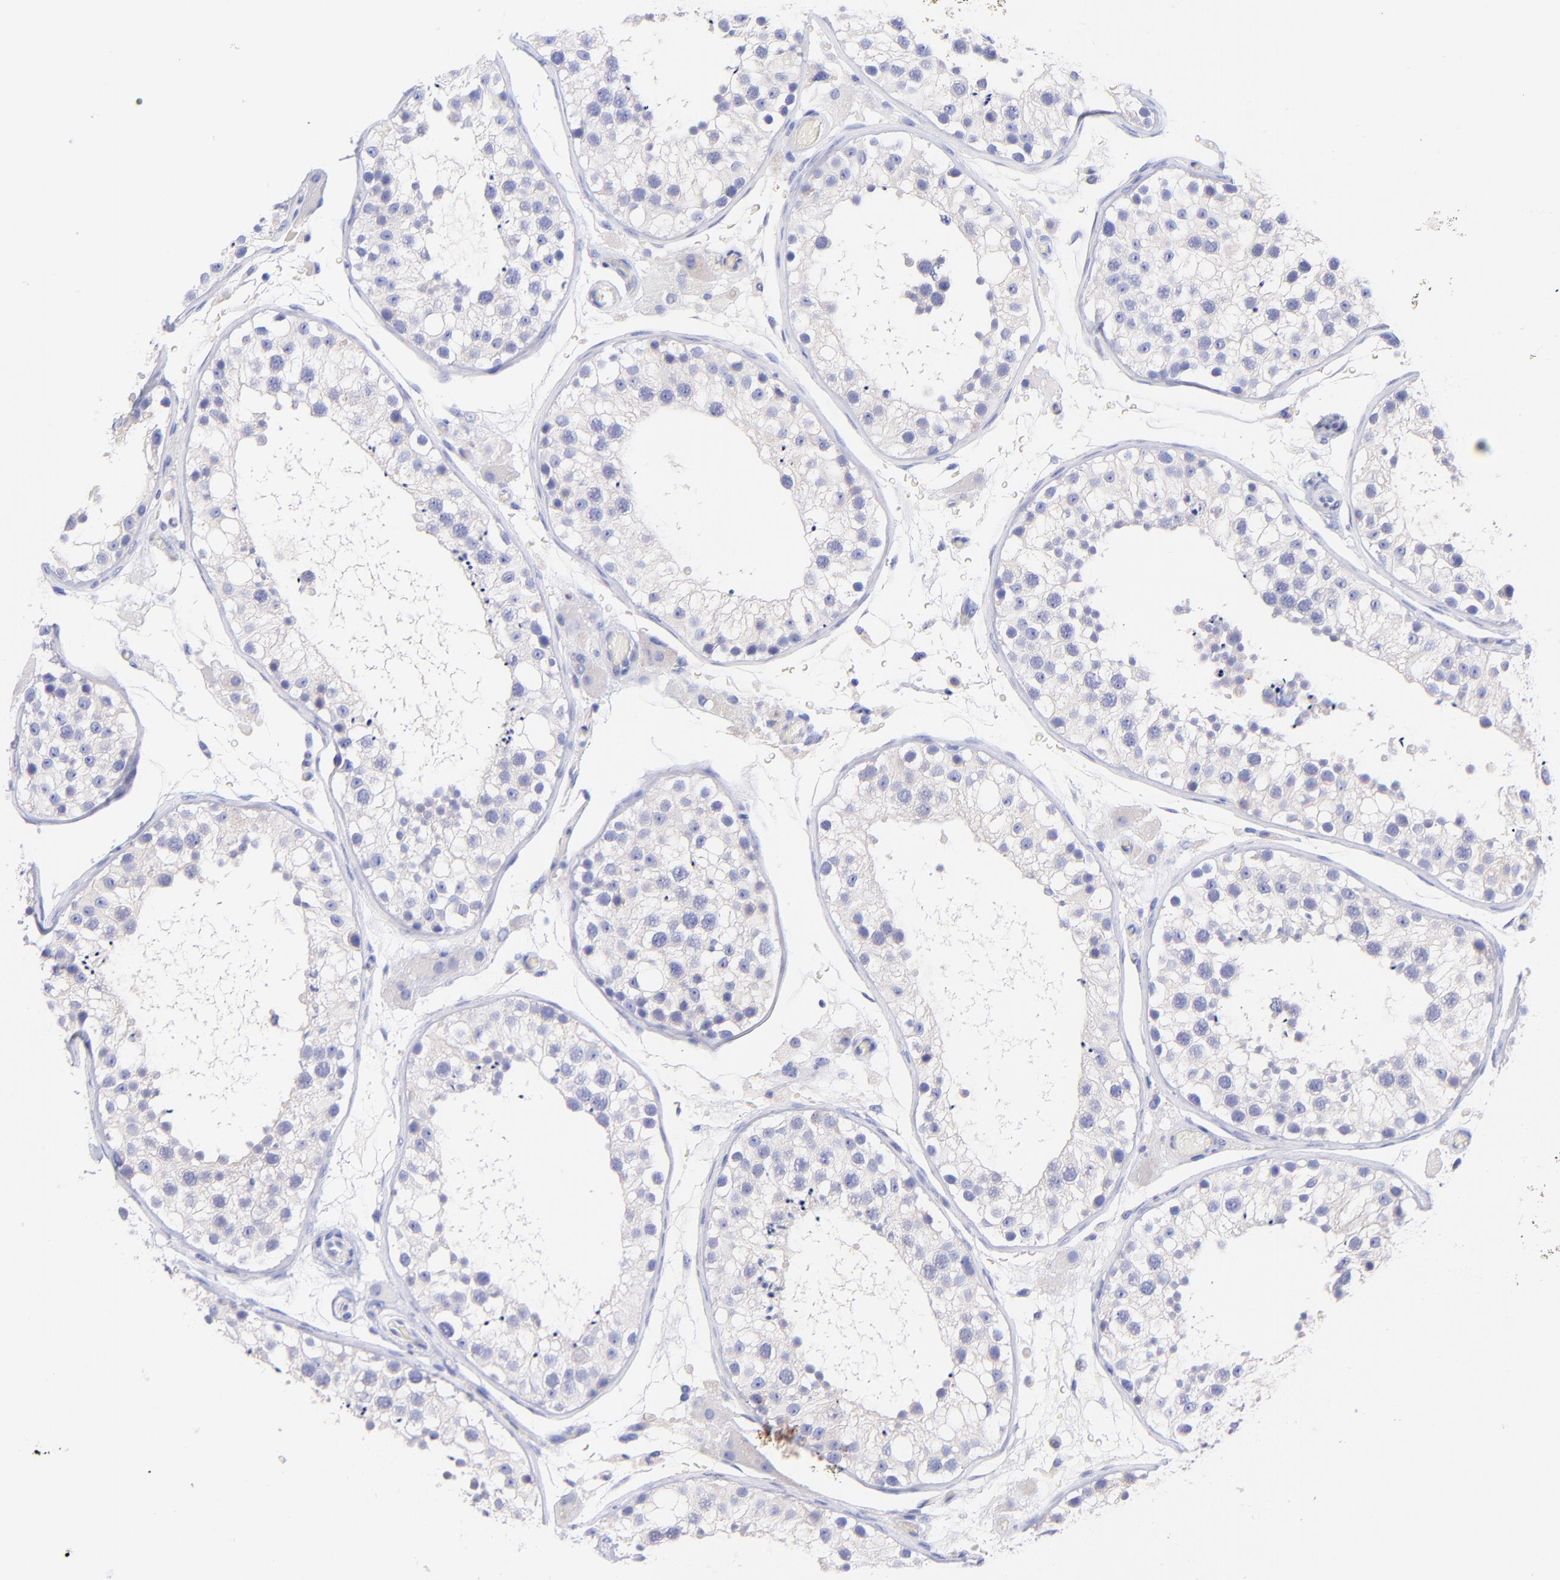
{"staining": {"intensity": "negative", "quantity": "none", "location": "none"}, "tissue": "testis", "cell_type": "Cells in seminiferous ducts", "image_type": "normal", "snomed": [{"axis": "morphology", "description": "Normal tissue, NOS"}, {"axis": "topography", "description": "Testis"}], "caption": "DAB immunohistochemical staining of normal testis reveals no significant staining in cells in seminiferous ducts. (DAB (3,3'-diaminobenzidine) immunohistochemistry (IHC) visualized using brightfield microscopy, high magnification).", "gene": "GPHN", "patient": {"sex": "male", "age": 26}}